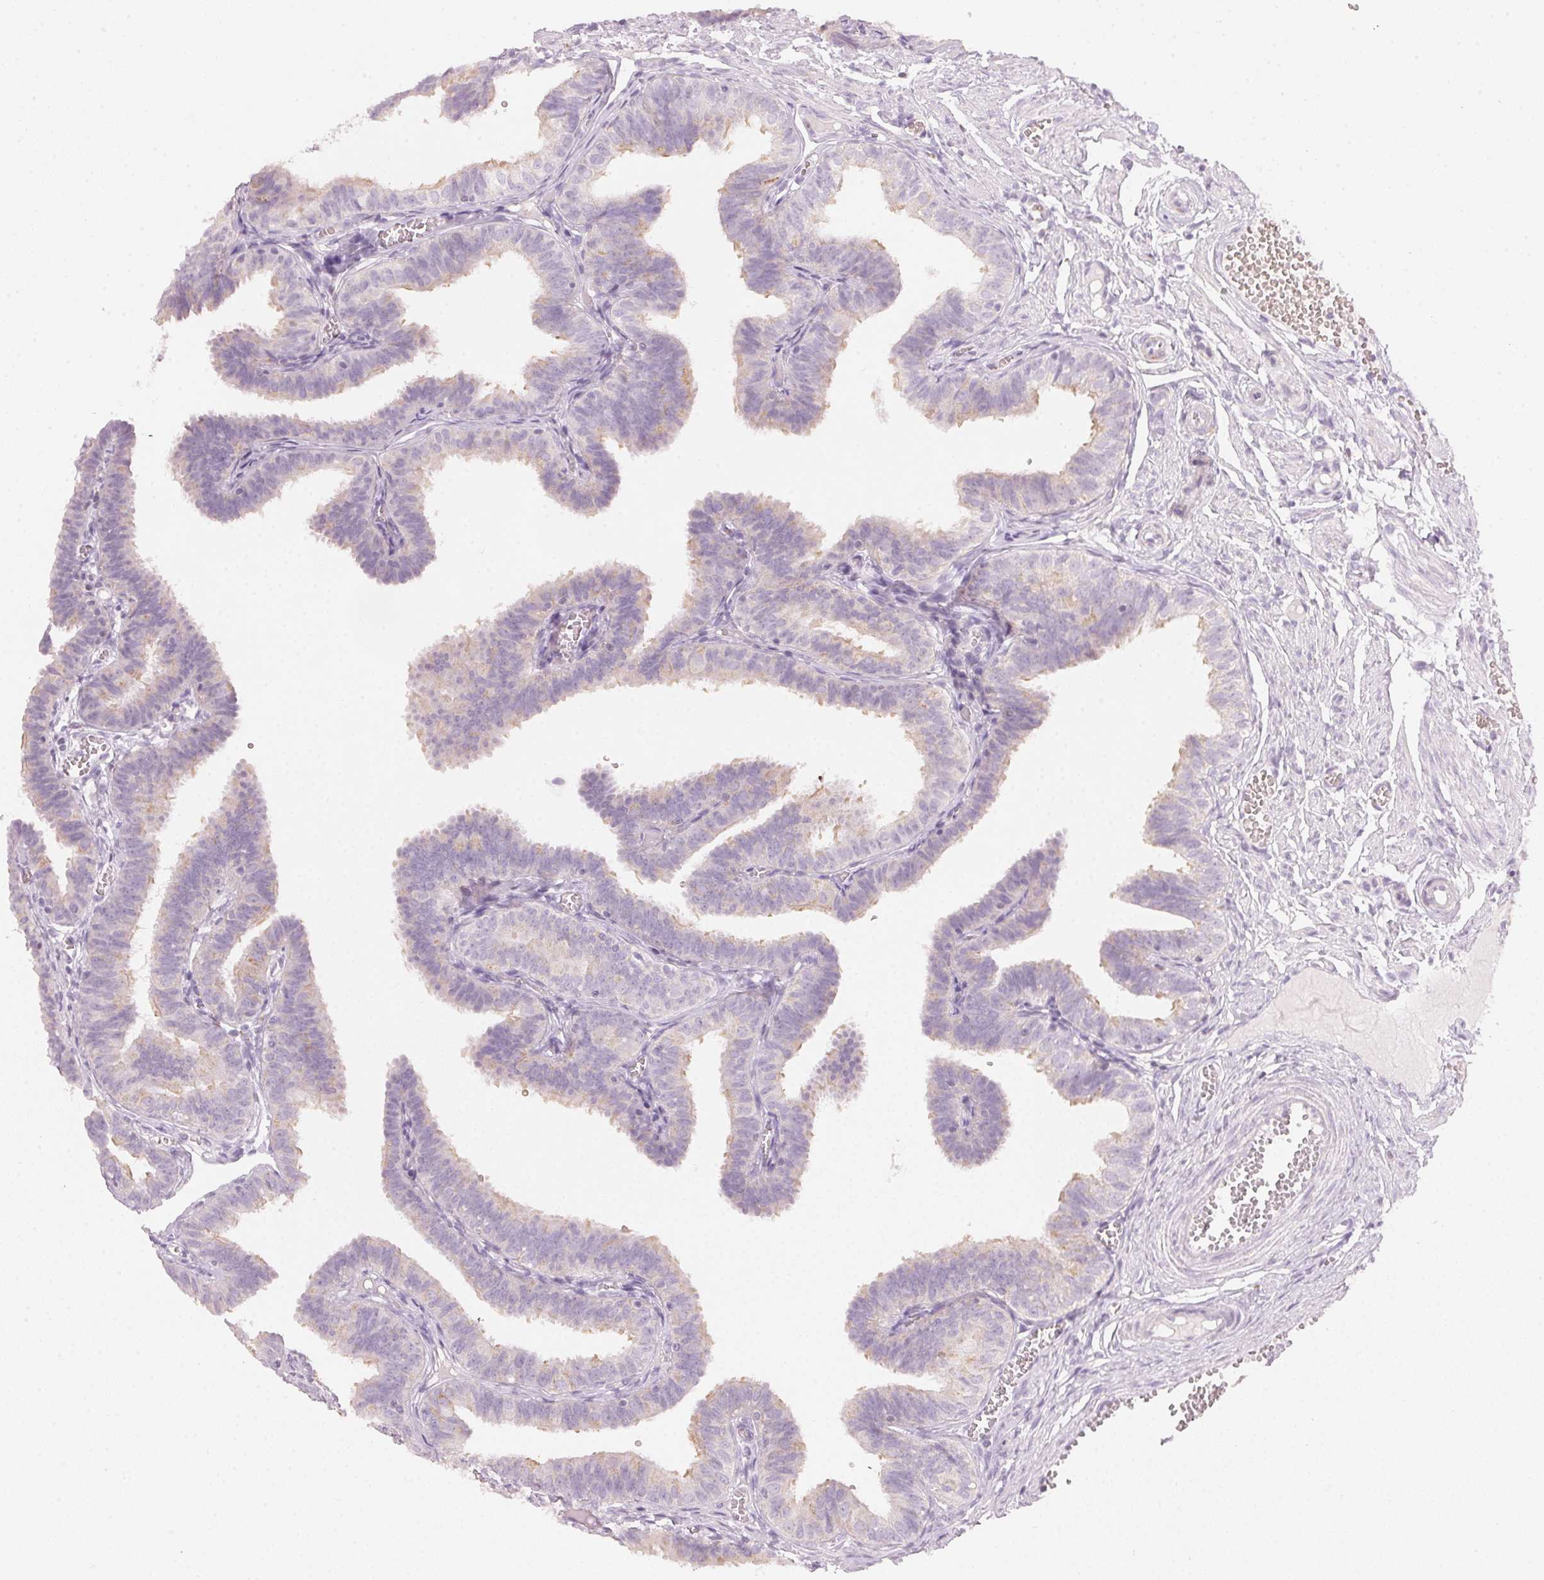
{"staining": {"intensity": "negative", "quantity": "none", "location": "none"}, "tissue": "fallopian tube", "cell_type": "Glandular cells", "image_type": "normal", "snomed": [{"axis": "morphology", "description": "Normal tissue, NOS"}, {"axis": "topography", "description": "Fallopian tube"}], "caption": "This is an immunohistochemistry (IHC) photomicrograph of unremarkable human fallopian tube. There is no positivity in glandular cells.", "gene": "HOXB13", "patient": {"sex": "female", "age": 25}}